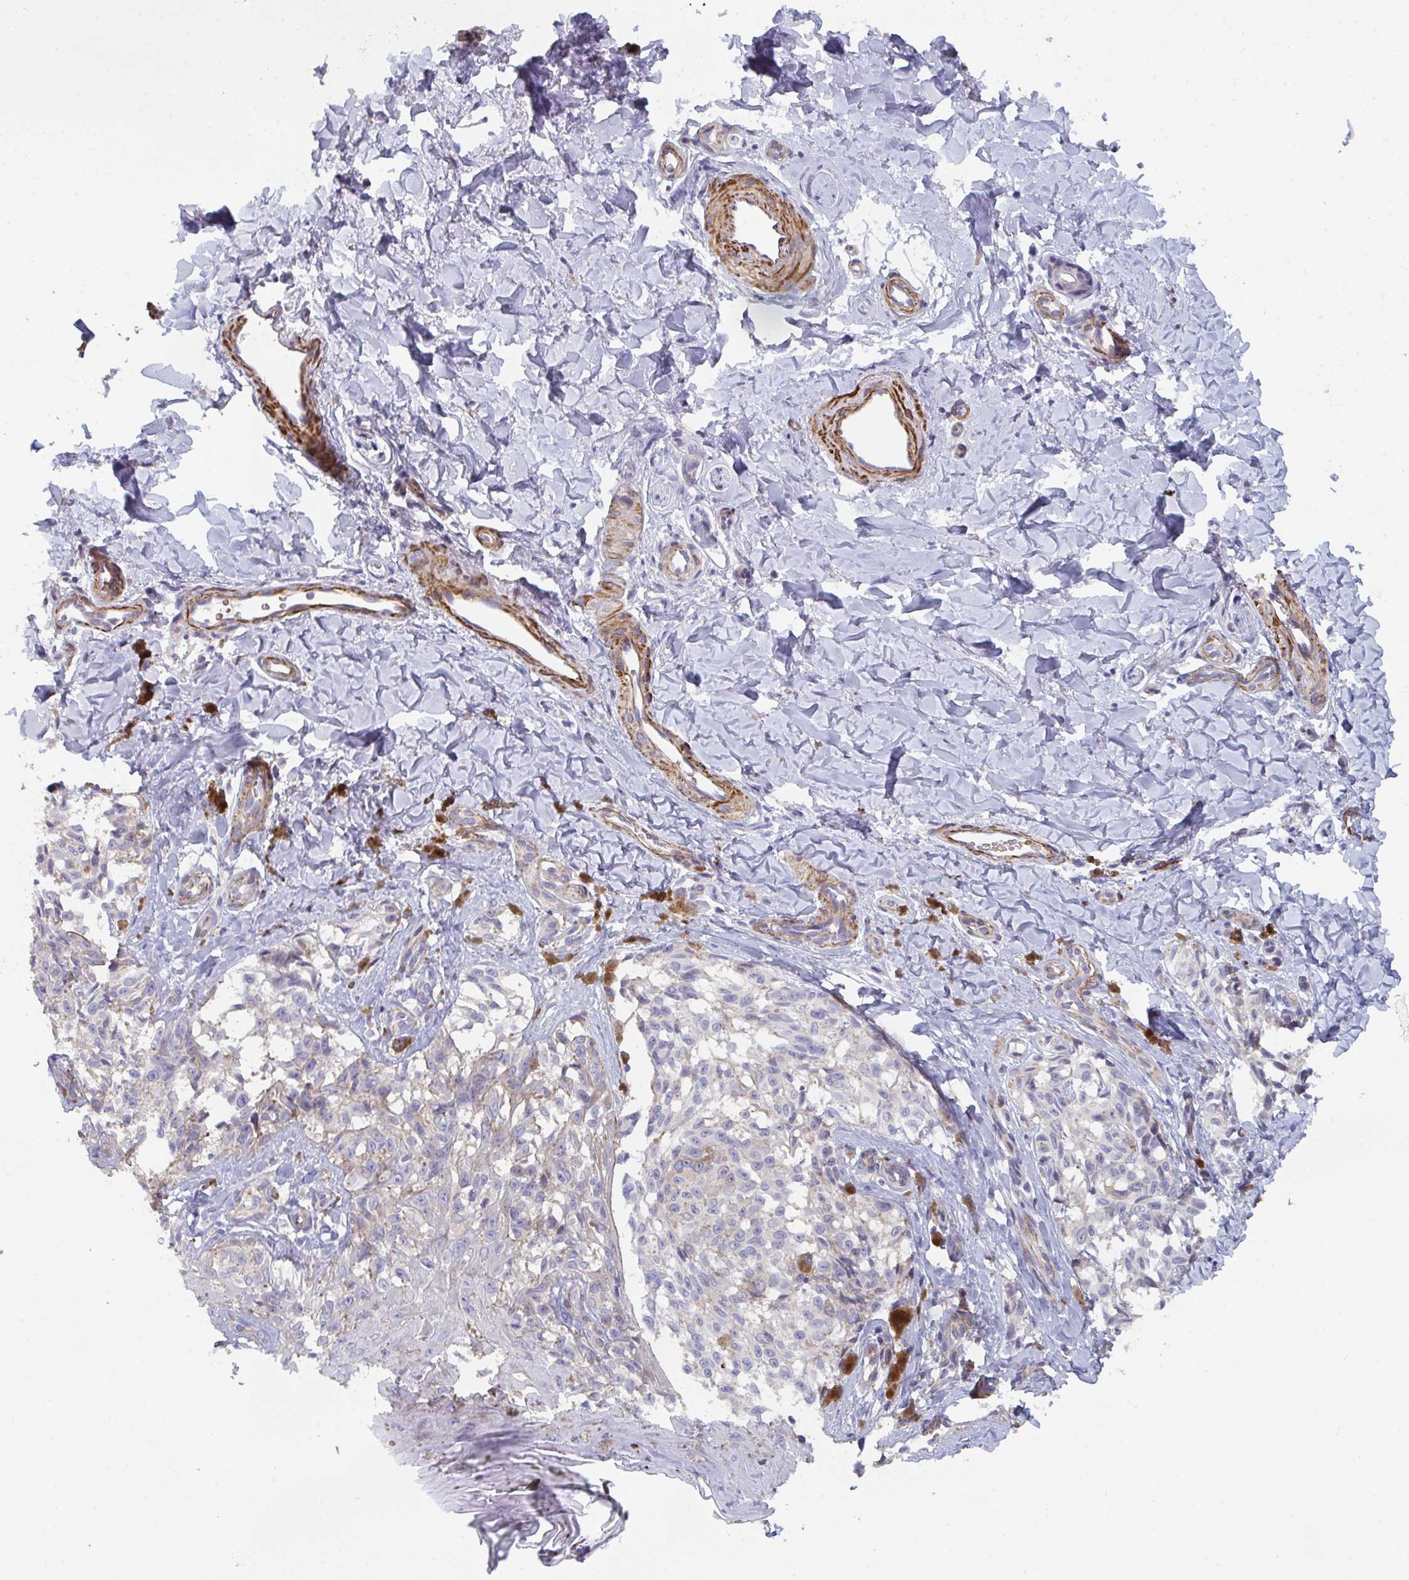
{"staining": {"intensity": "negative", "quantity": "none", "location": "none"}, "tissue": "melanoma", "cell_type": "Tumor cells", "image_type": "cancer", "snomed": [{"axis": "morphology", "description": "Malignant melanoma, NOS"}, {"axis": "topography", "description": "Skin"}], "caption": "A high-resolution photomicrograph shows immunohistochemistry (IHC) staining of malignant melanoma, which demonstrates no significant positivity in tumor cells.", "gene": "FZD2", "patient": {"sex": "female", "age": 65}}